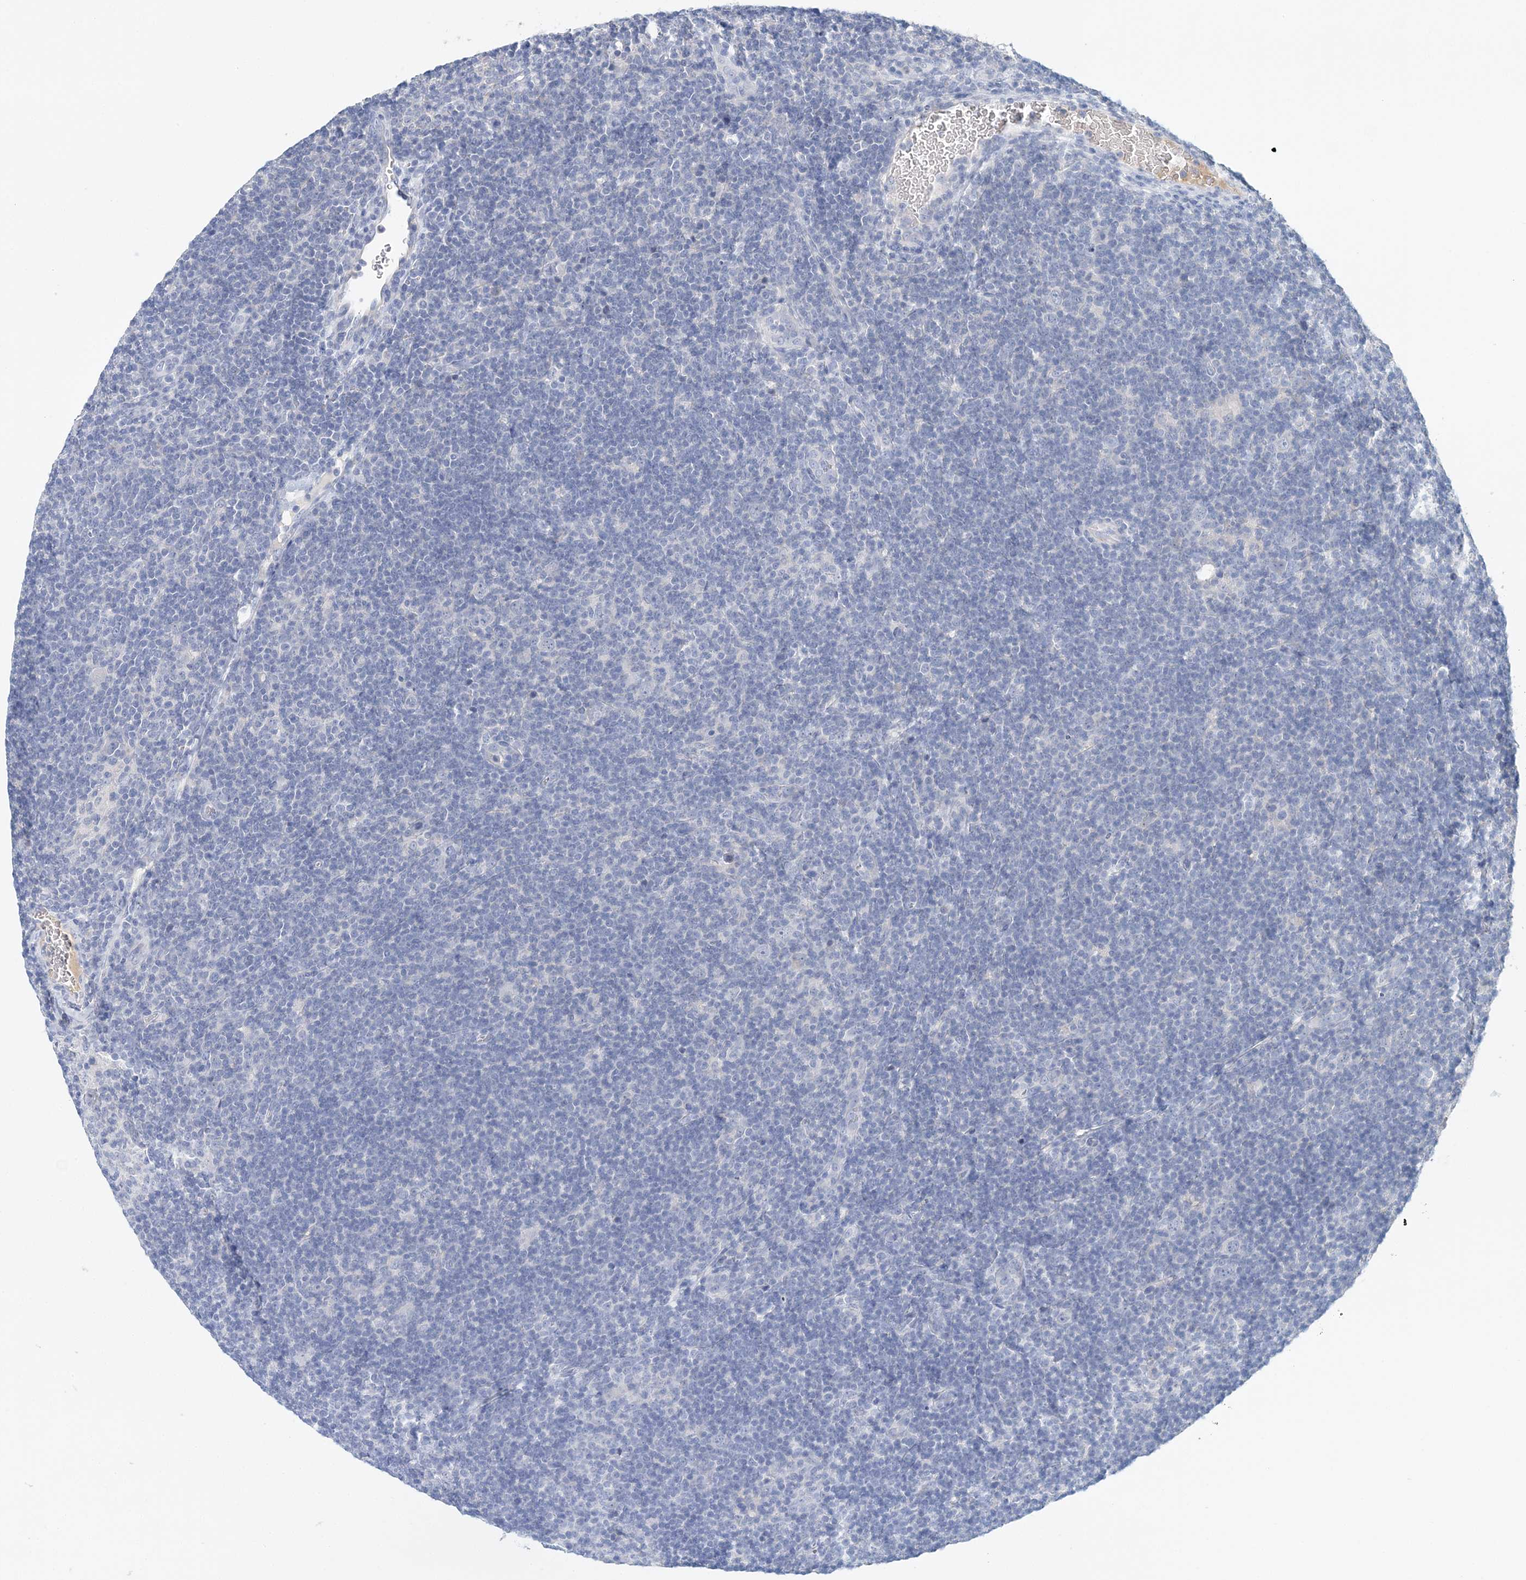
{"staining": {"intensity": "negative", "quantity": "none", "location": "none"}, "tissue": "lymphoma", "cell_type": "Tumor cells", "image_type": "cancer", "snomed": [{"axis": "morphology", "description": "Hodgkin's disease, NOS"}, {"axis": "topography", "description": "Lymph node"}], "caption": "Human lymphoma stained for a protein using IHC reveals no expression in tumor cells.", "gene": "LRRIQ4", "patient": {"sex": "female", "age": 57}}